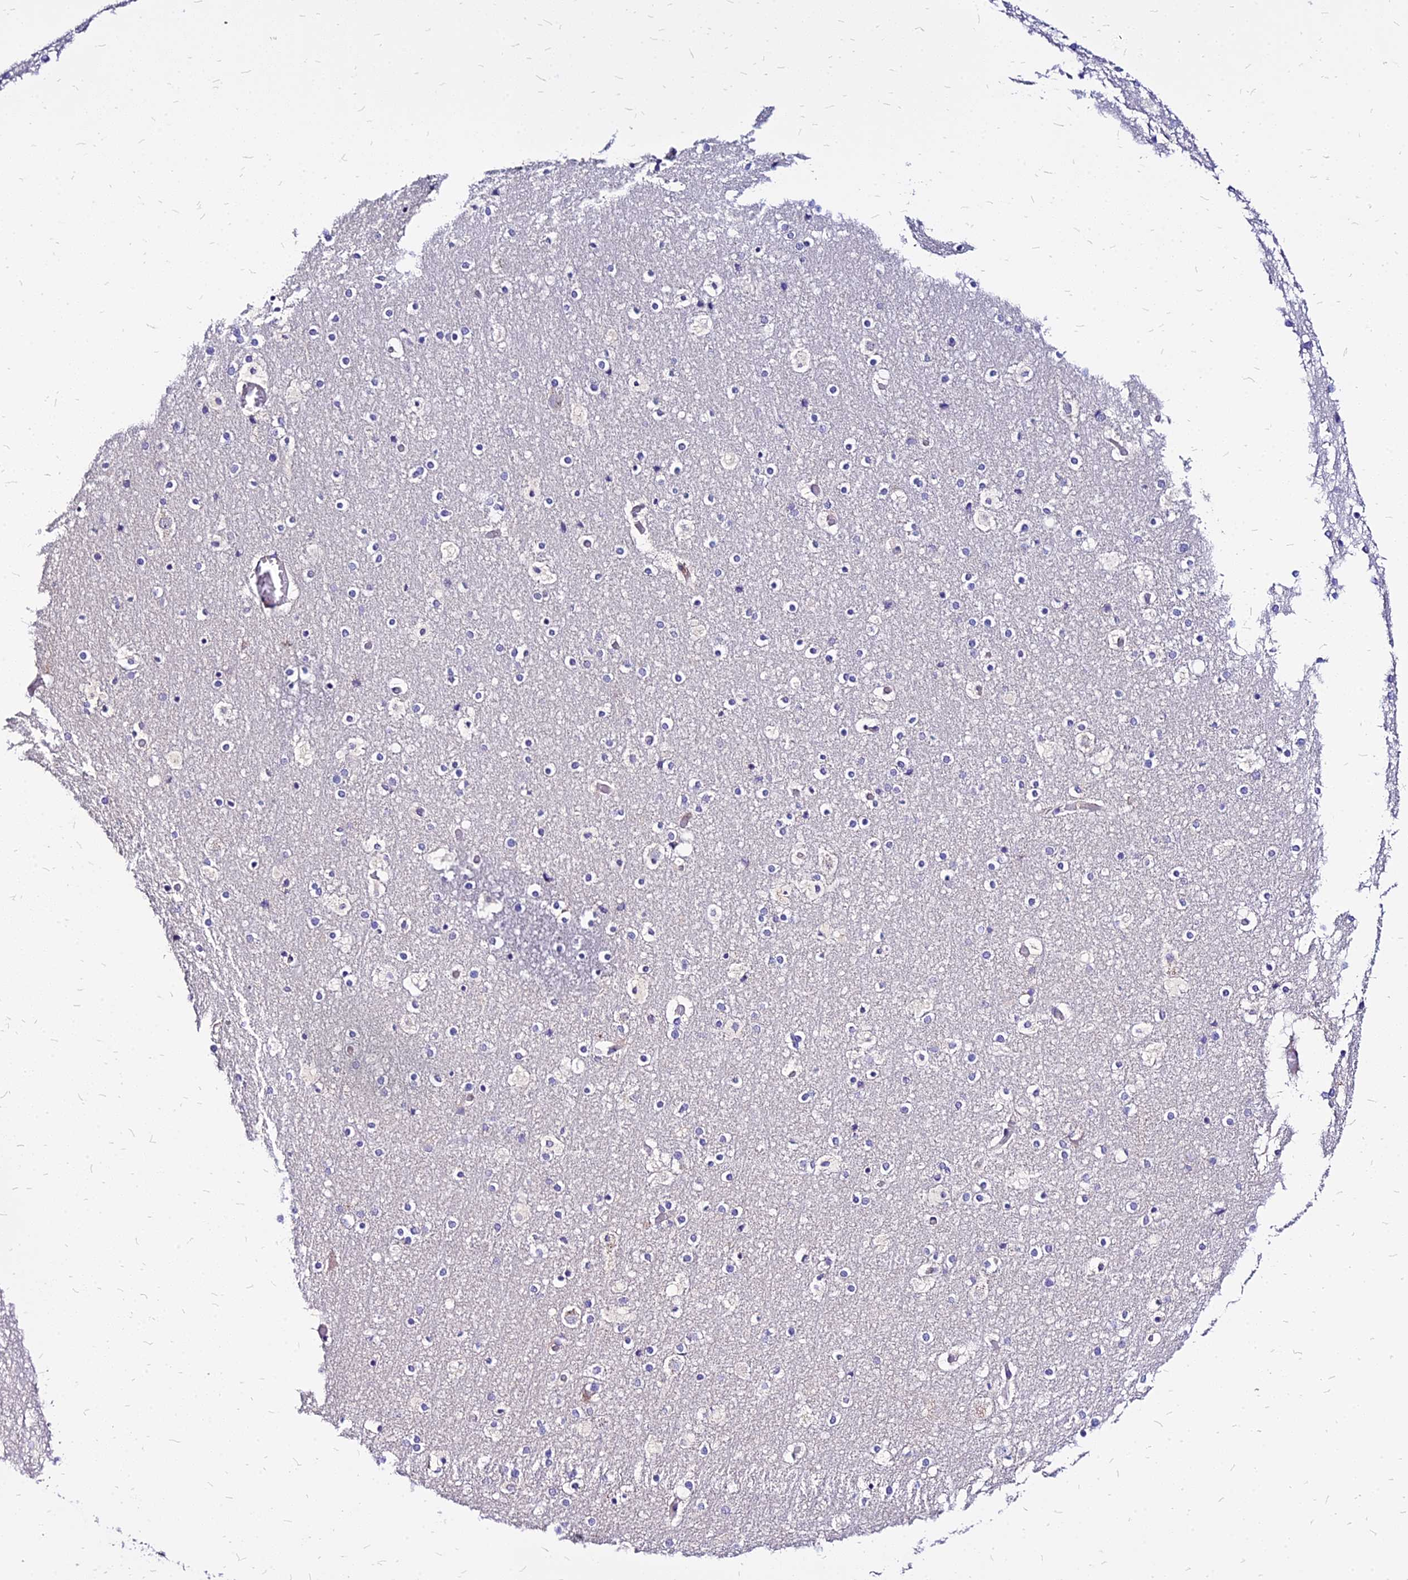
{"staining": {"intensity": "negative", "quantity": "none", "location": "none"}, "tissue": "cerebral cortex", "cell_type": "Endothelial cells", "image_type": "normal", "snomed": [{"axis": "morphology", "description": "Normal tissue, NOS"}, {"axis": "topography", "description": "Cerebral cortex"}], "caption": "Immunohistochemical staining of normal human cerebral cortex exhibits no significant expression in endothelial cells.", "gene": "COMMD10", "patient": {"sex": "male", "age": 57}}